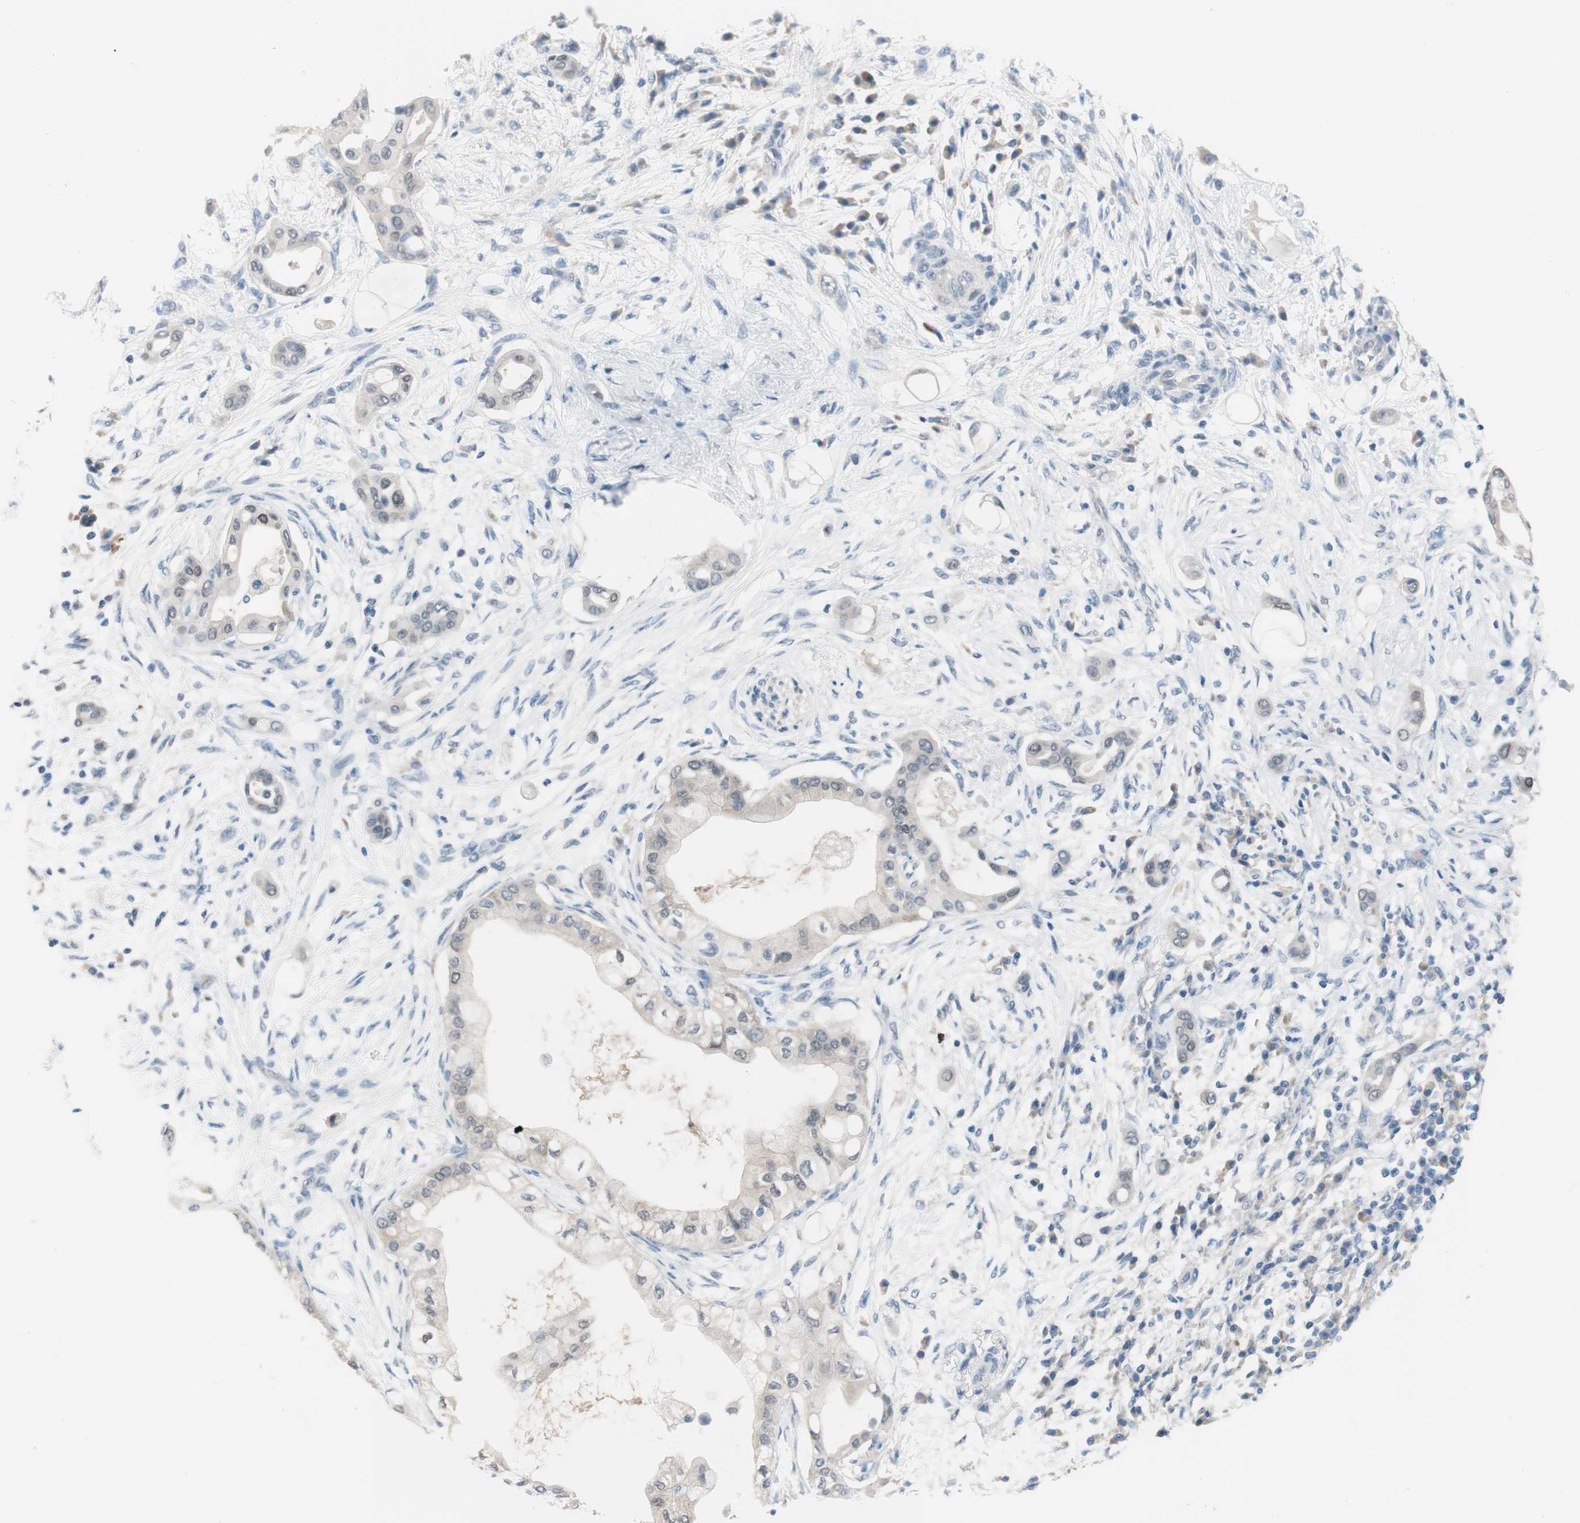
{"staining": {"intensity": "negative", "quantity": "none", "location": "none"}, "tissue": "pancreatic cancer", "cell_type": "Tumor cells", "image_type": "cancer", "snomed": [{"axis": "morphology", "description": "Adenocarcinoma, NOS"}, {"axis": "morphology", "description": "Adenocarcinoma, metastatic, NOS"}, {"axis": "topography", "description": "Lymph node"}, {"axis": "topography", "description": "Pancreas"}, {"axis": "topography", "description": "Duodenum"}], "caption": "DAB immunohistochemical staining of pancreatic cancer reveals no significant staining in tumor cells.", "gene": "GRHL1", "patient": {"sex": "female", "age": 64}}